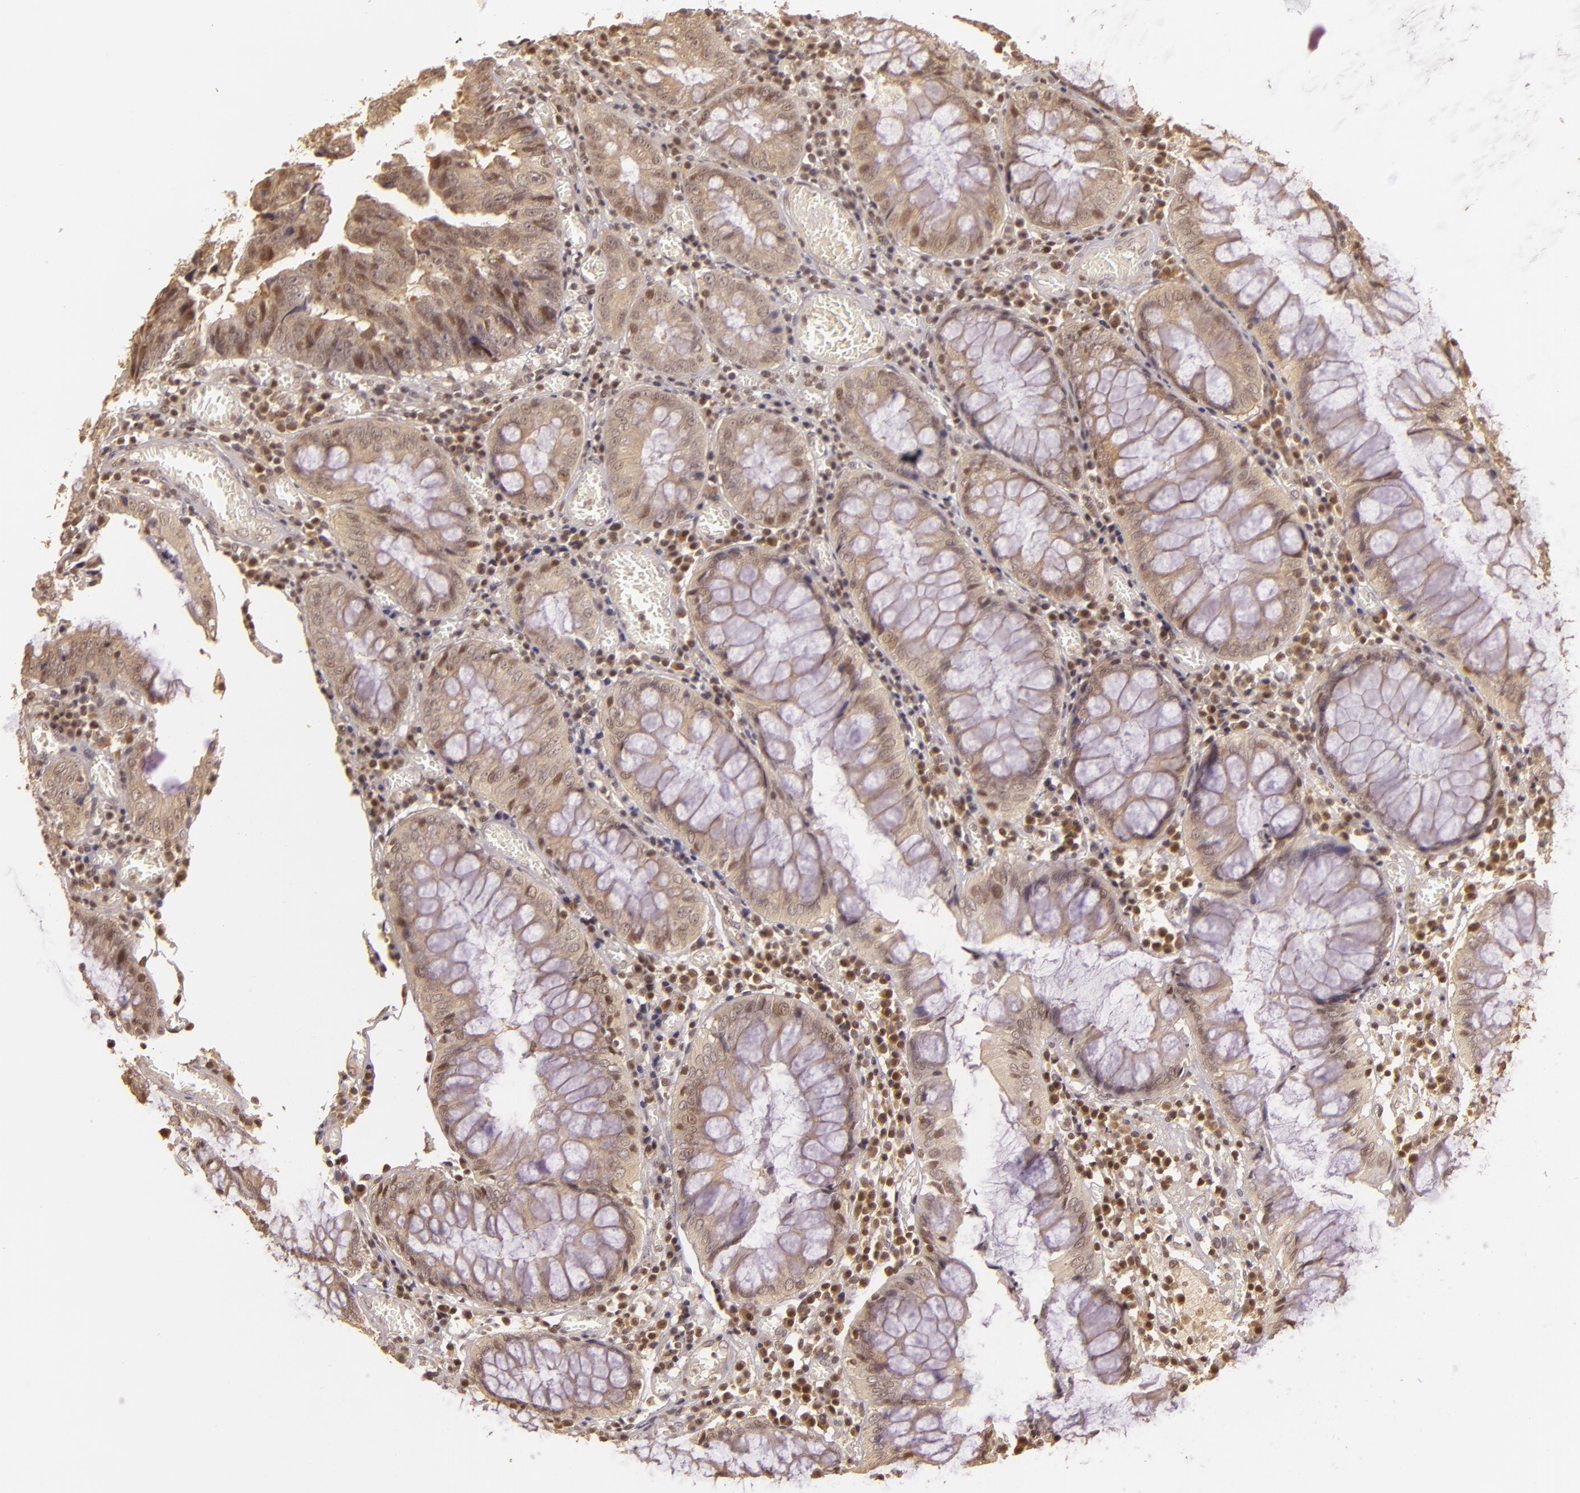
{"staining": {"intensity": "moderate", "quantity": "25%-75%", "location": "nuclear"}, "tissue": "colorectal cancer", "cell_type": "Tumor cells", "image_type": "cancer", "snomed": [{"axis": "morphology", "description": "Adenocarcinoma, NOS"}, {"axis": "topography", "description": "Rectum"}], "caption": "Brown immunohistochemical staining in human colorectal cancer displays moderate nuclear expression in about 25%-75% of tumor cells.", "gene": "TXNRD2", "patient": {"sex": "female", "age": 98}}